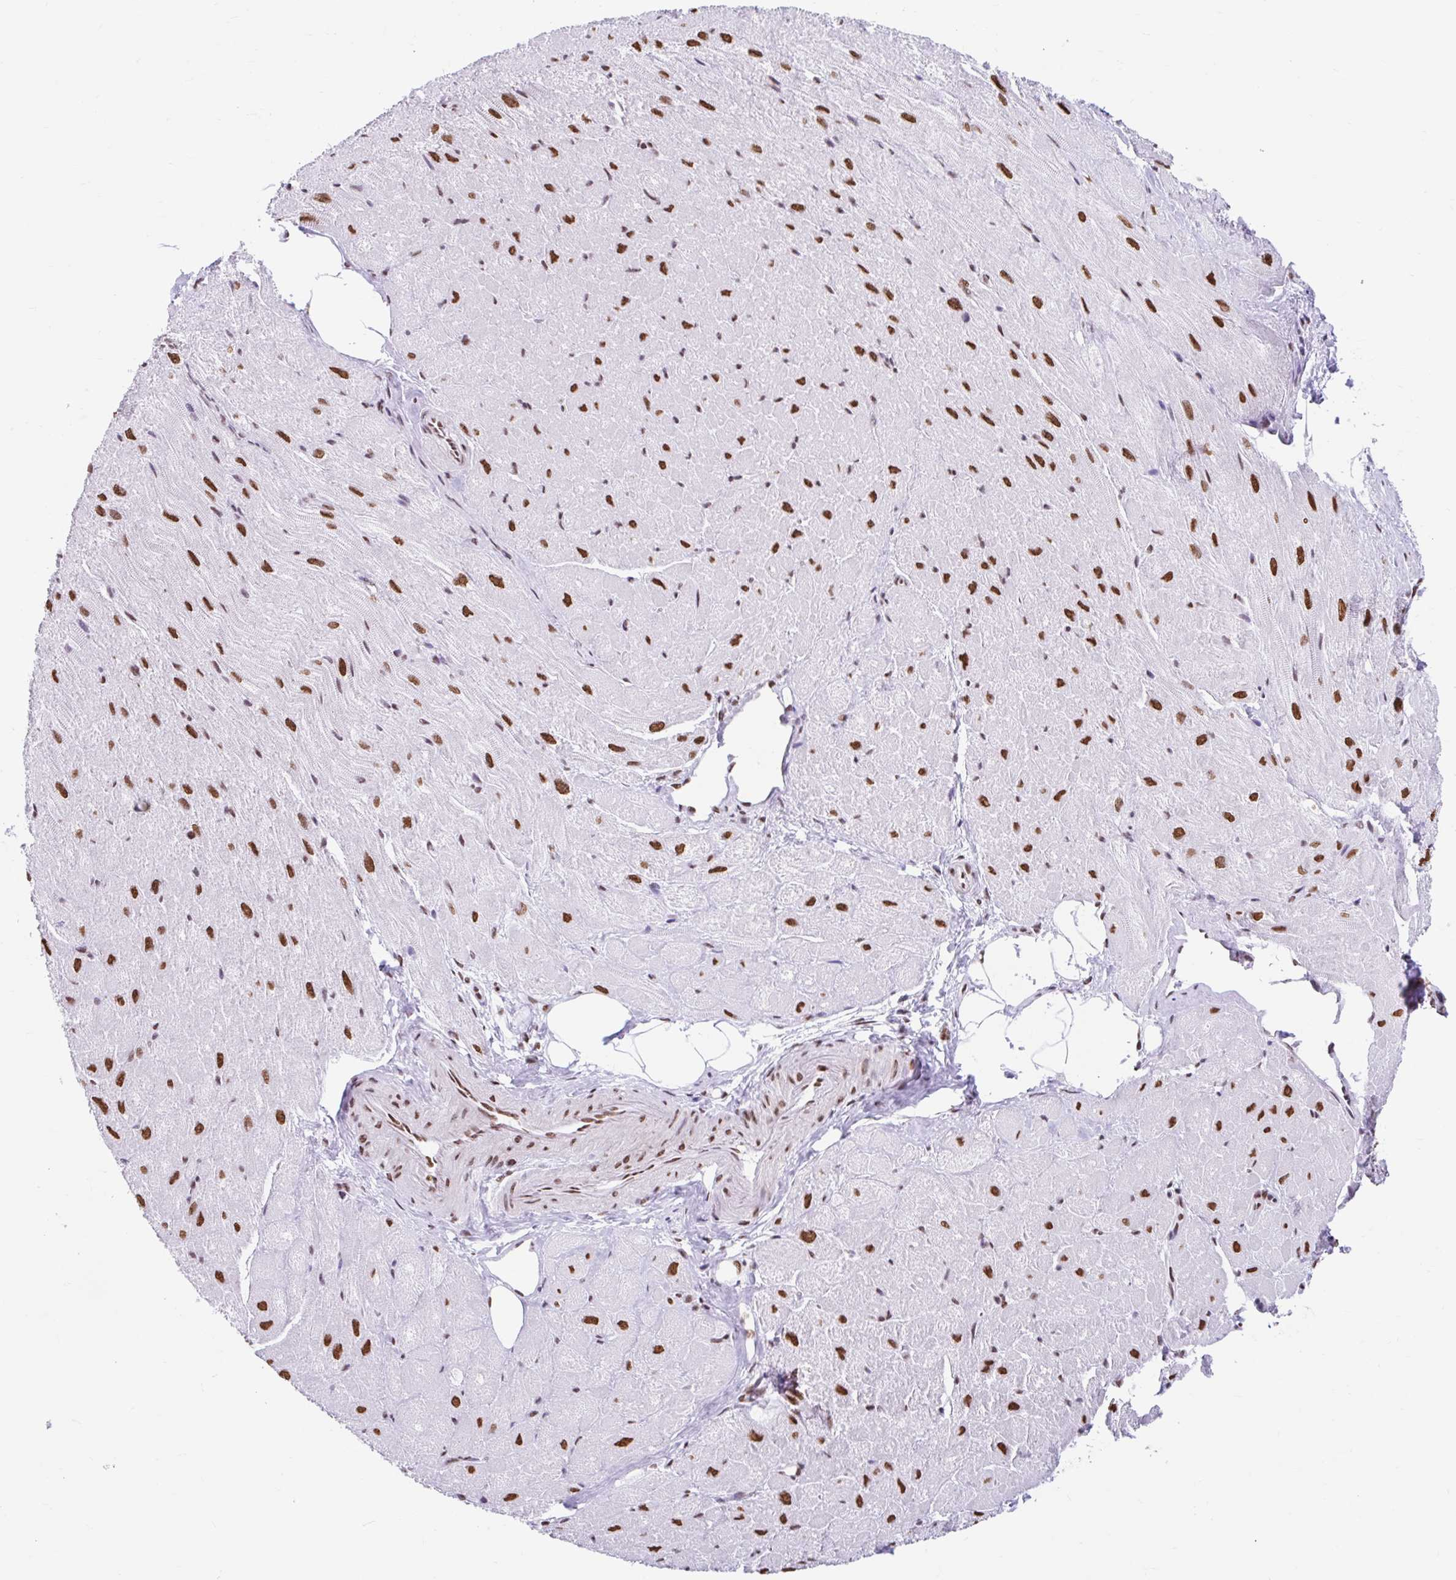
{"staining": {"intensity": "strong", "quantity": ">75%", "location": "nuclear"}, "tissue": "heart muscle", "cell_type": "Cardiomyocytes", "image_type": "normal", "snomed": [{"axis": "morphology", "description": "Normal tissue, NOS"}, {"axis": "topography", "description": "Heart"}], "caption": "The immunohistochemical stain labels strong nuclear positivity in cardiomyocytes of normal heart muscle.", "gene": "KHDRBS1", "patient": {"sex": "male", "age": 62}}